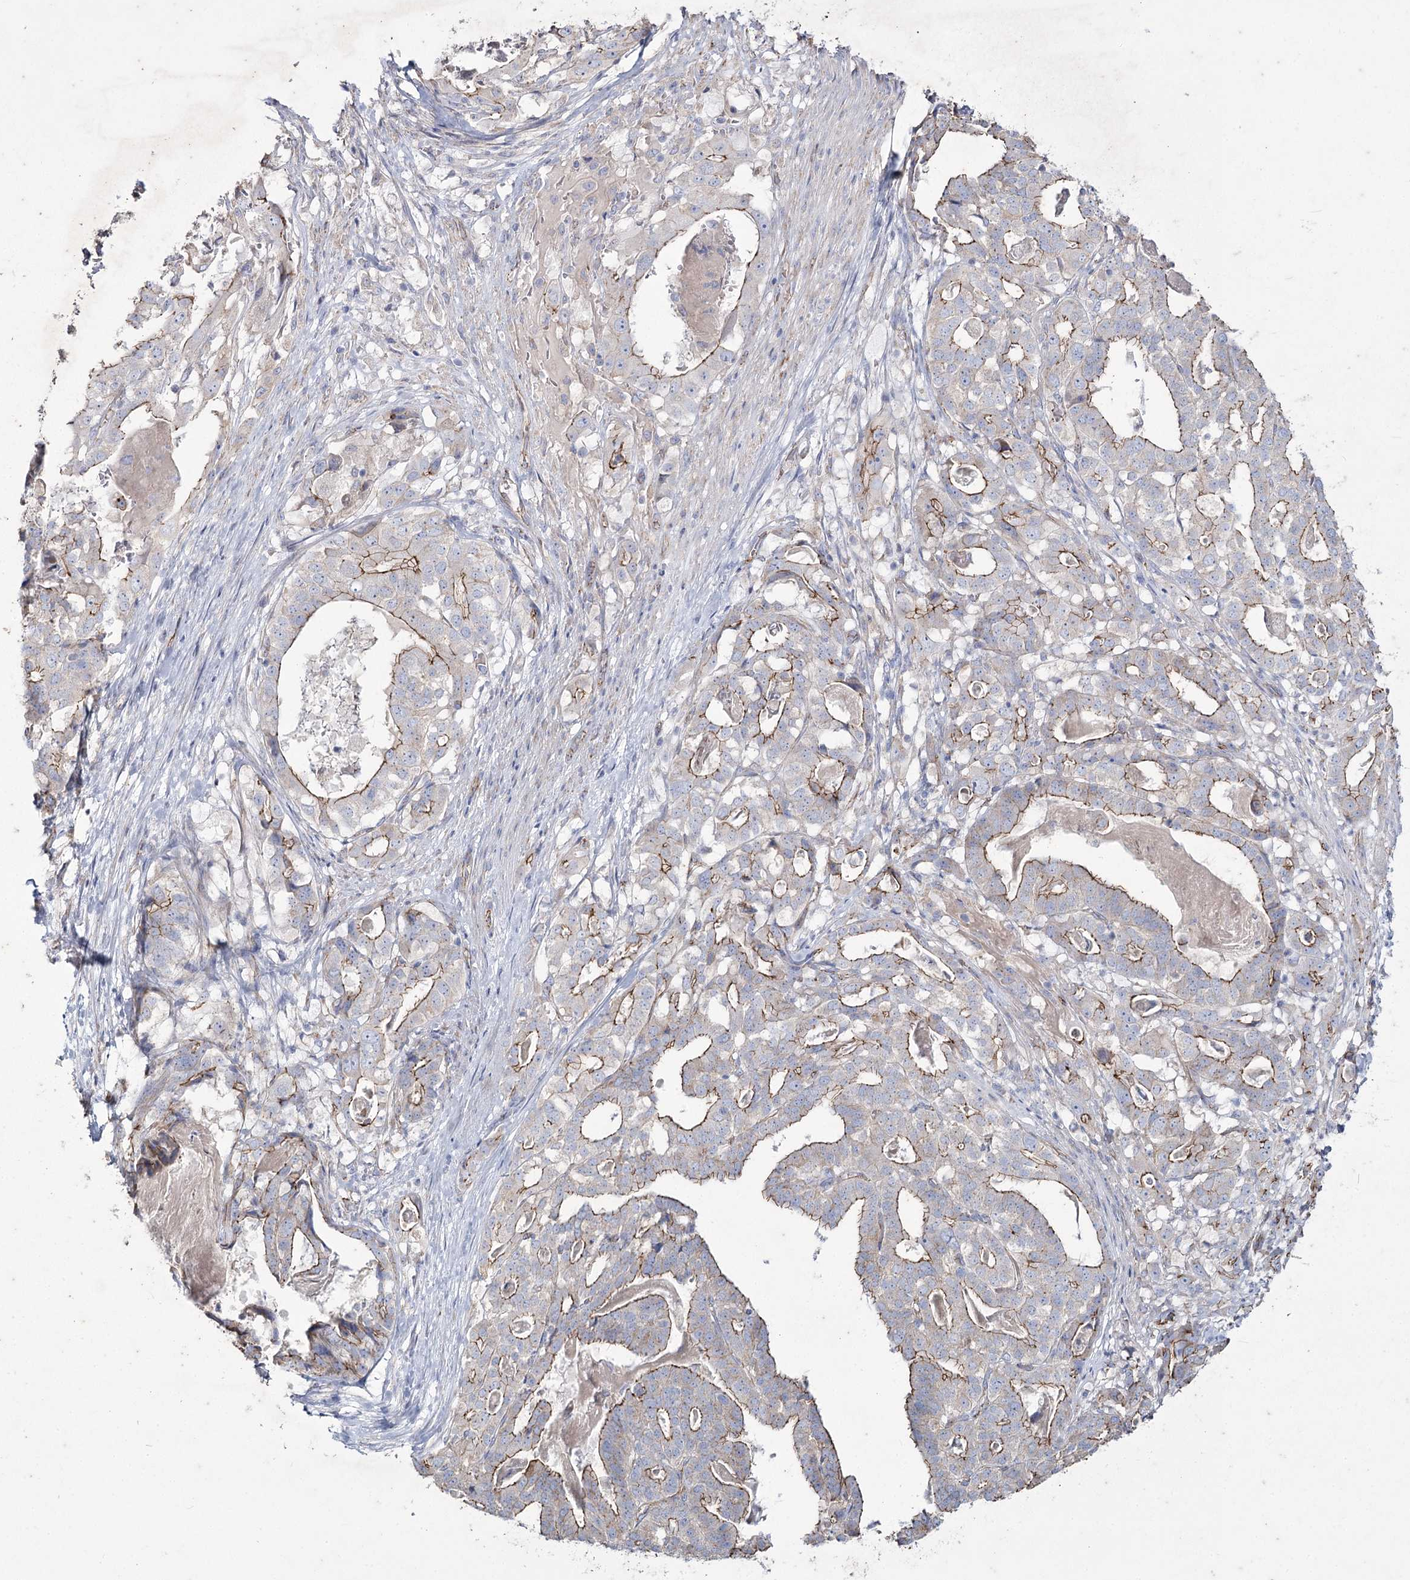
{"staining": {"intensity": "moderate", "quantity": ">75%", "location": "cytoplasmic/membranous"}, "tissue": "stomach cancer", "cell_type": "Tumor cells", "image_type": "cancer", "snomed": [{"axis": "morphology", "description": "Adenocarcinoma, NOS"}, {"axis": "topography", "description": "Stomach"}], "caption": "Adenocarcinoma (stomach) stained with DAB immunohistochemistry displays medium levels of moderate cytoplasmic/membranous staining in about >75% of tumor cells. (brown staining indicates protein expression, while blue staining denotes nuclei).", "gene": "LDLRAD3", "patient": {"sex": "male", "age": 48}}